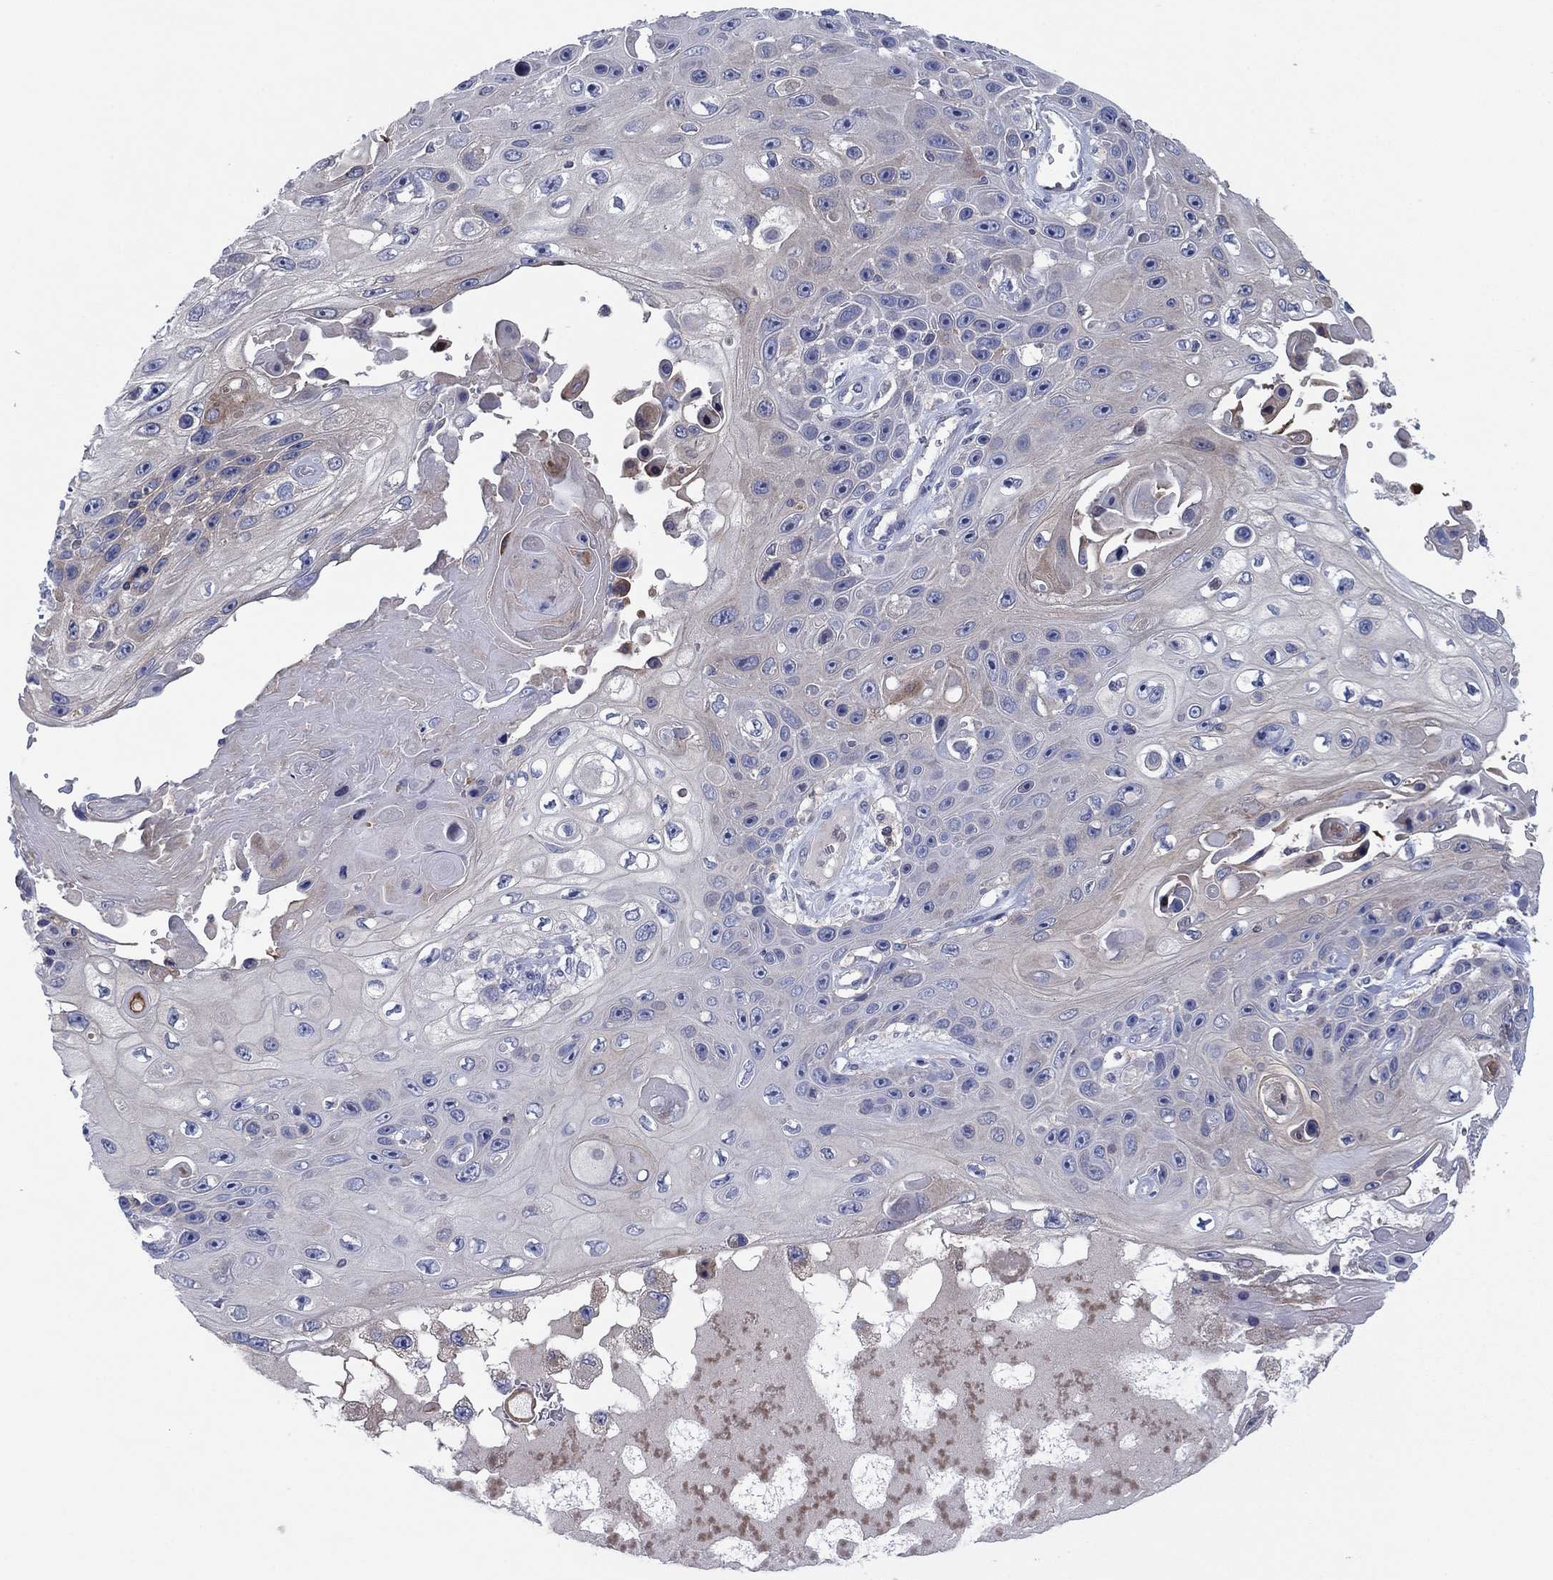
{"staining": {"intensity": "weak", "quantity": "<25%", "location": "cytoplasmic/membranous"}, "tissue": "skin cancer", "cell_type": "Tumor cells", "image_type": "cancer", "snomed": [{"axis": "morphology", "description": "Squamous cell carcinoma, NOS"}, {"axis": "topography", "description": "Skin"}], "caption": "Immunohistochemical staining of human skin squamous cell carcinoma reveals no significant expression in tumor cells.", "gene": "PVR", "patient": {"sex": "male", "age": 82}}